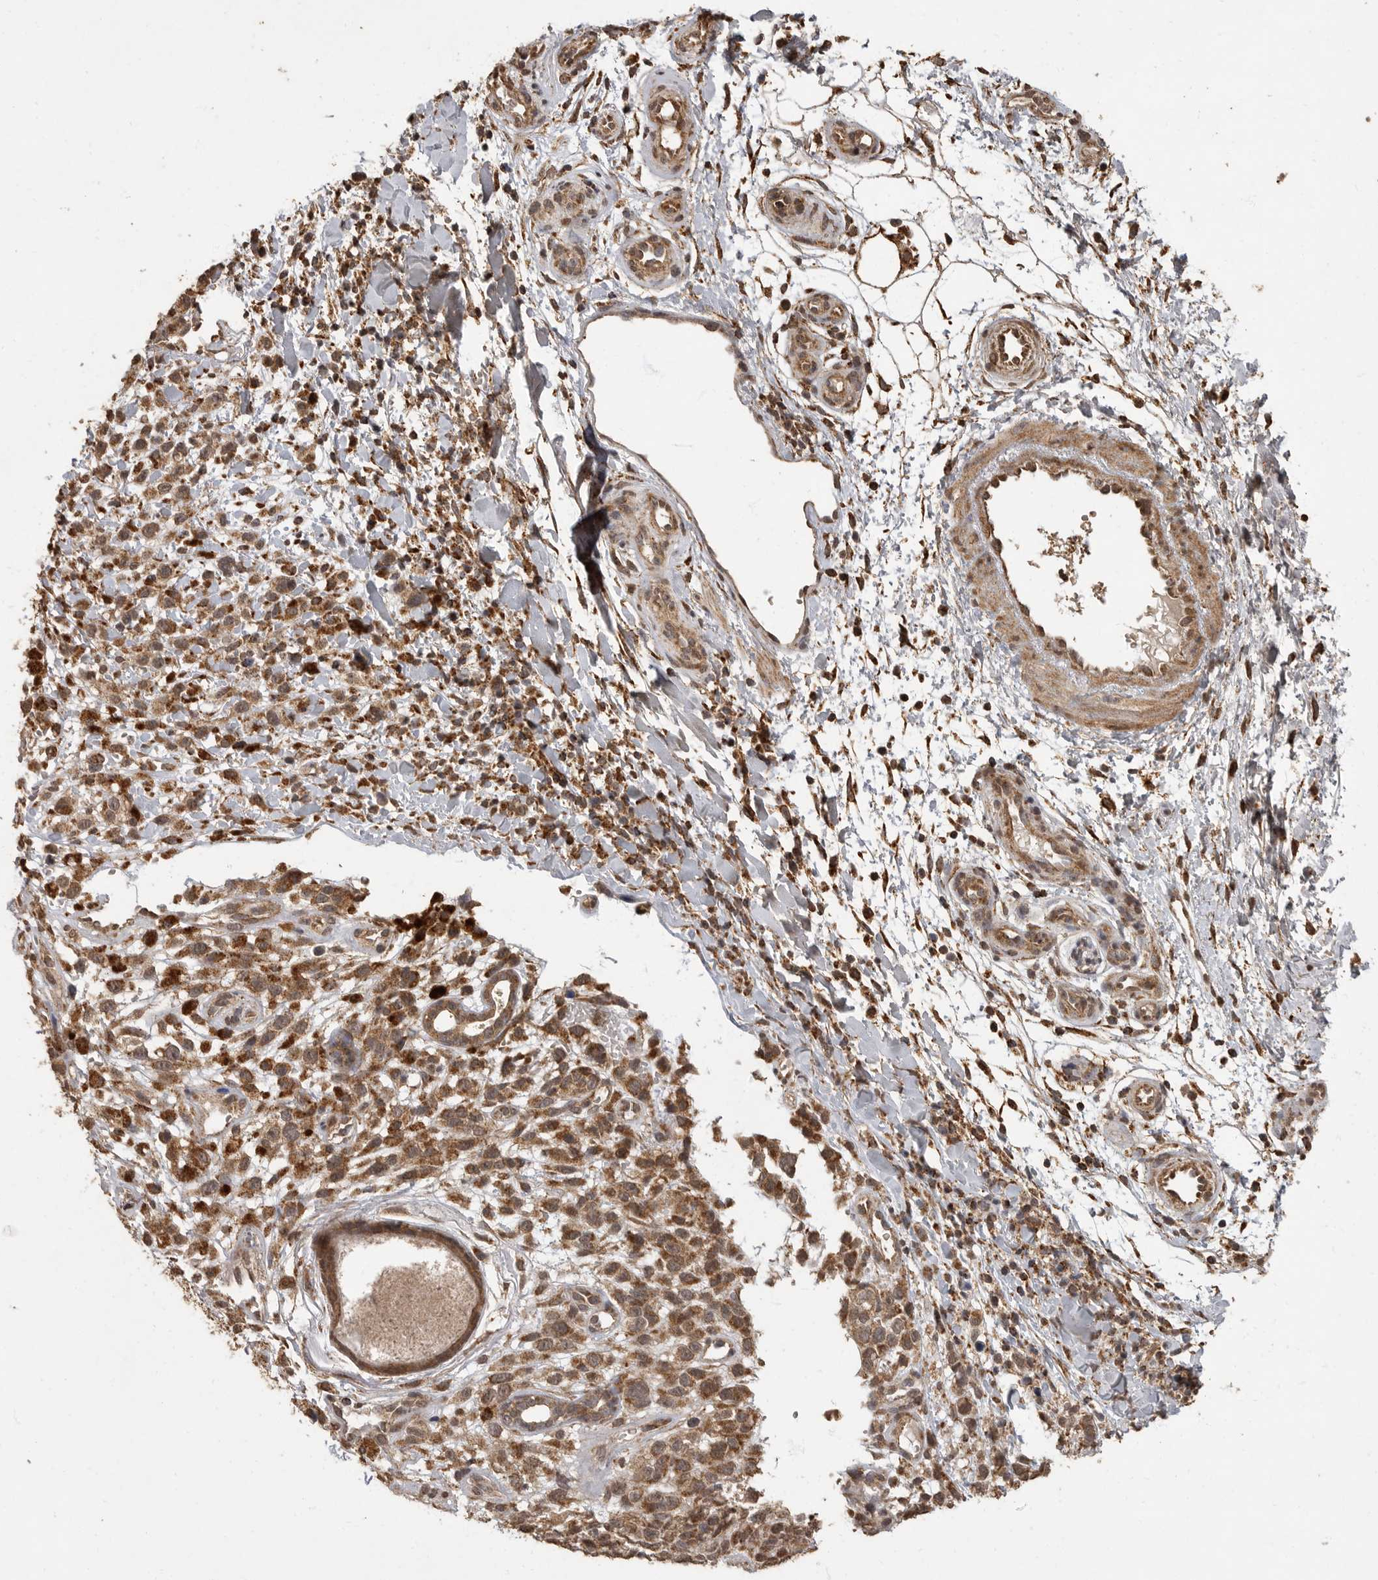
{"staining": {"intensity": "moderate", "quantity": ">75%", "location": "cytoplasmic/membranous"}, "tissue": "melanoma", "cell_type": "Tumor cells", "image_type": "cancer", "snomed": [{"axis": "morphology", "description": "Malignant melanoma, Metastatic site"}, {"axis": "topography", "description": "Skin"}], "caption": "The immunohistochemical stain labels moderate cytoplasmic/membranous expression in tumor cells of melanoma tissue.", "gene": "MAFG", "patient": {"sex": "female", "age": 72}}